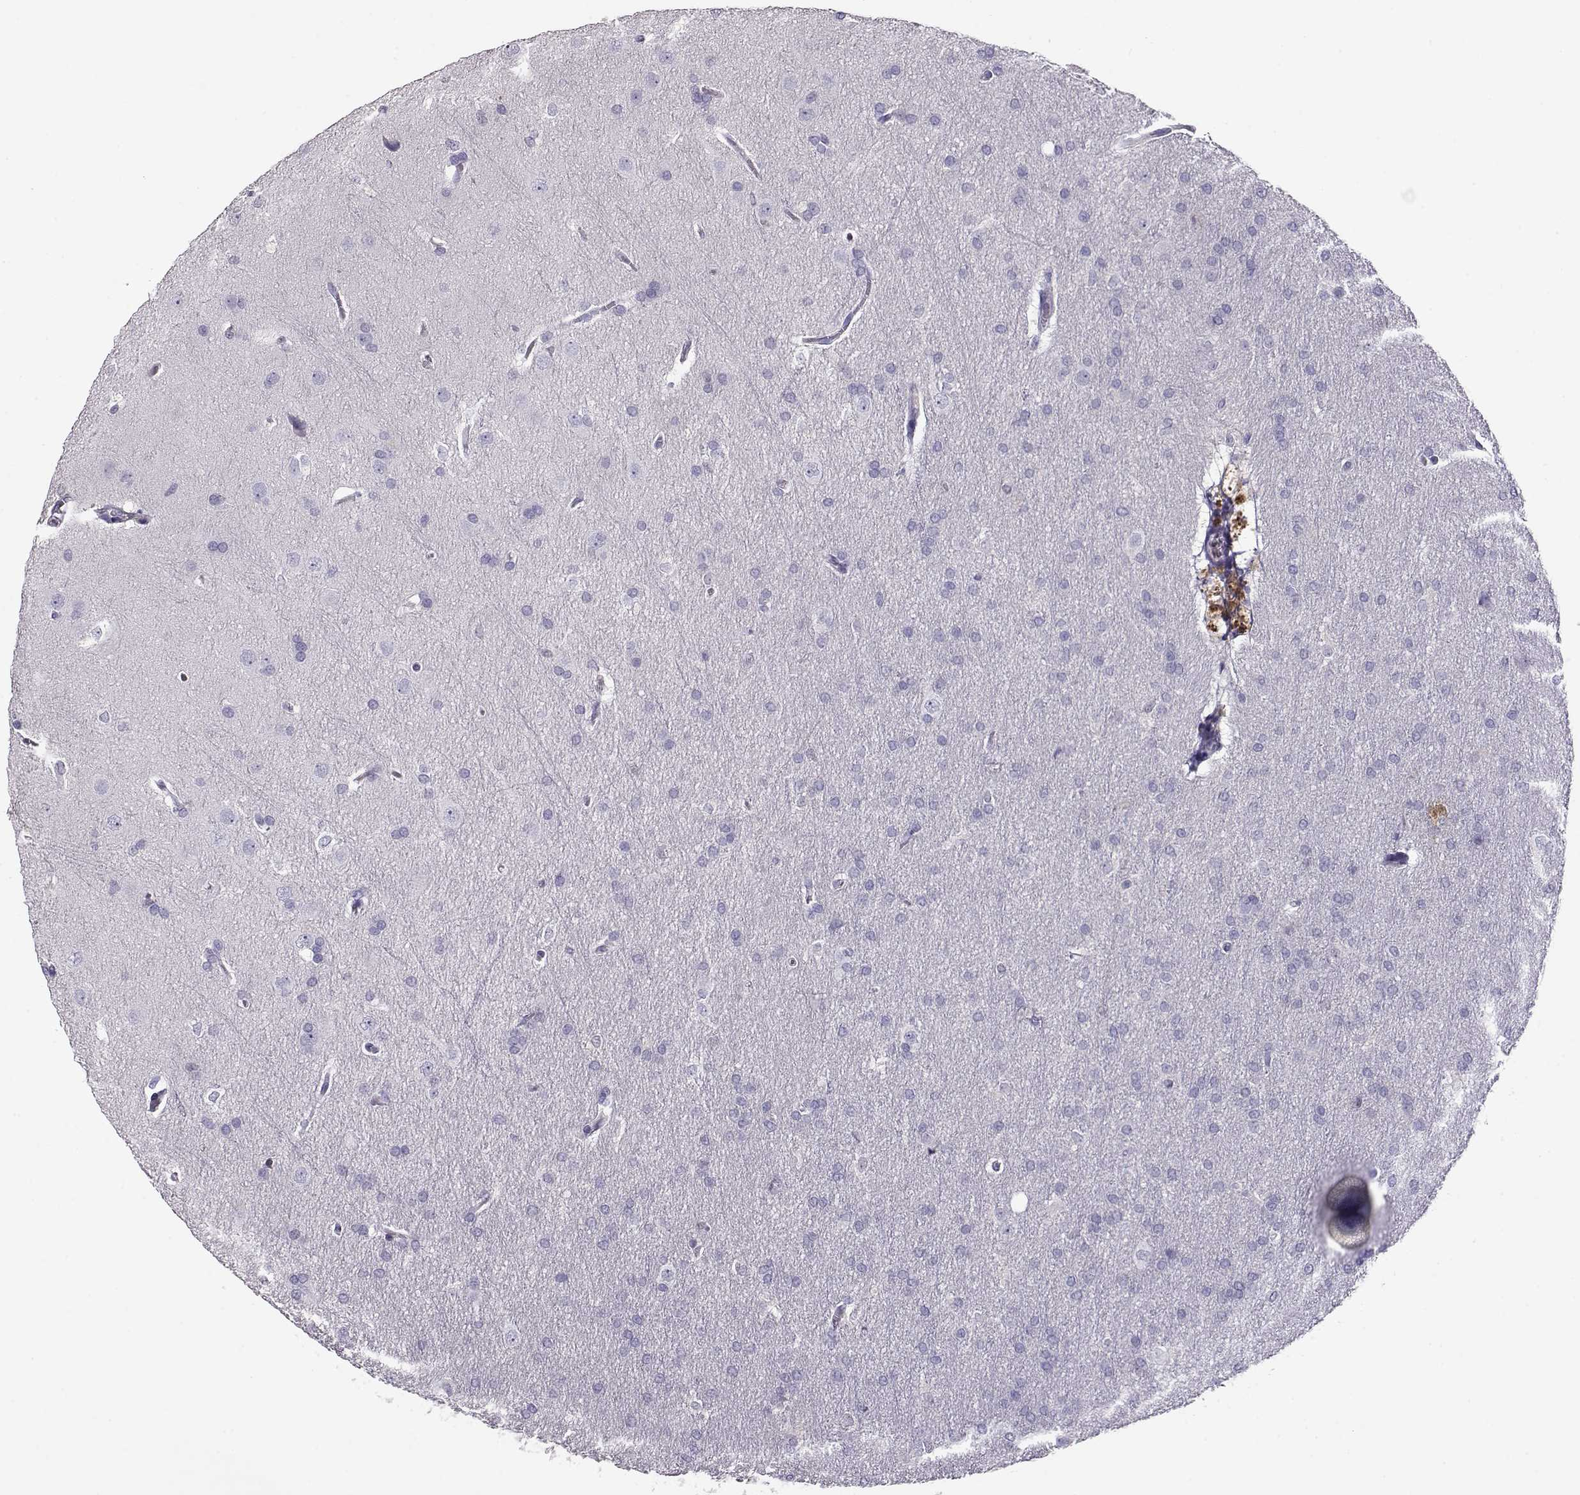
{"staining": {"intensity": "negative", "quantity": "none", "location": "none"}, "tissue": "glioma", "cell_type": "Tumor cells", "image_type": "cancer", "snomed": [{"axis": "morphology", "description": "Glioma, malignant, Low grade"}, {"axis": "topography", "description": "Brain"}], "caption": "Tumor cells are negative for brown protein staining in glioma.", "gene": "CCR8", "patient": {"sex": "female", "age": 32}}